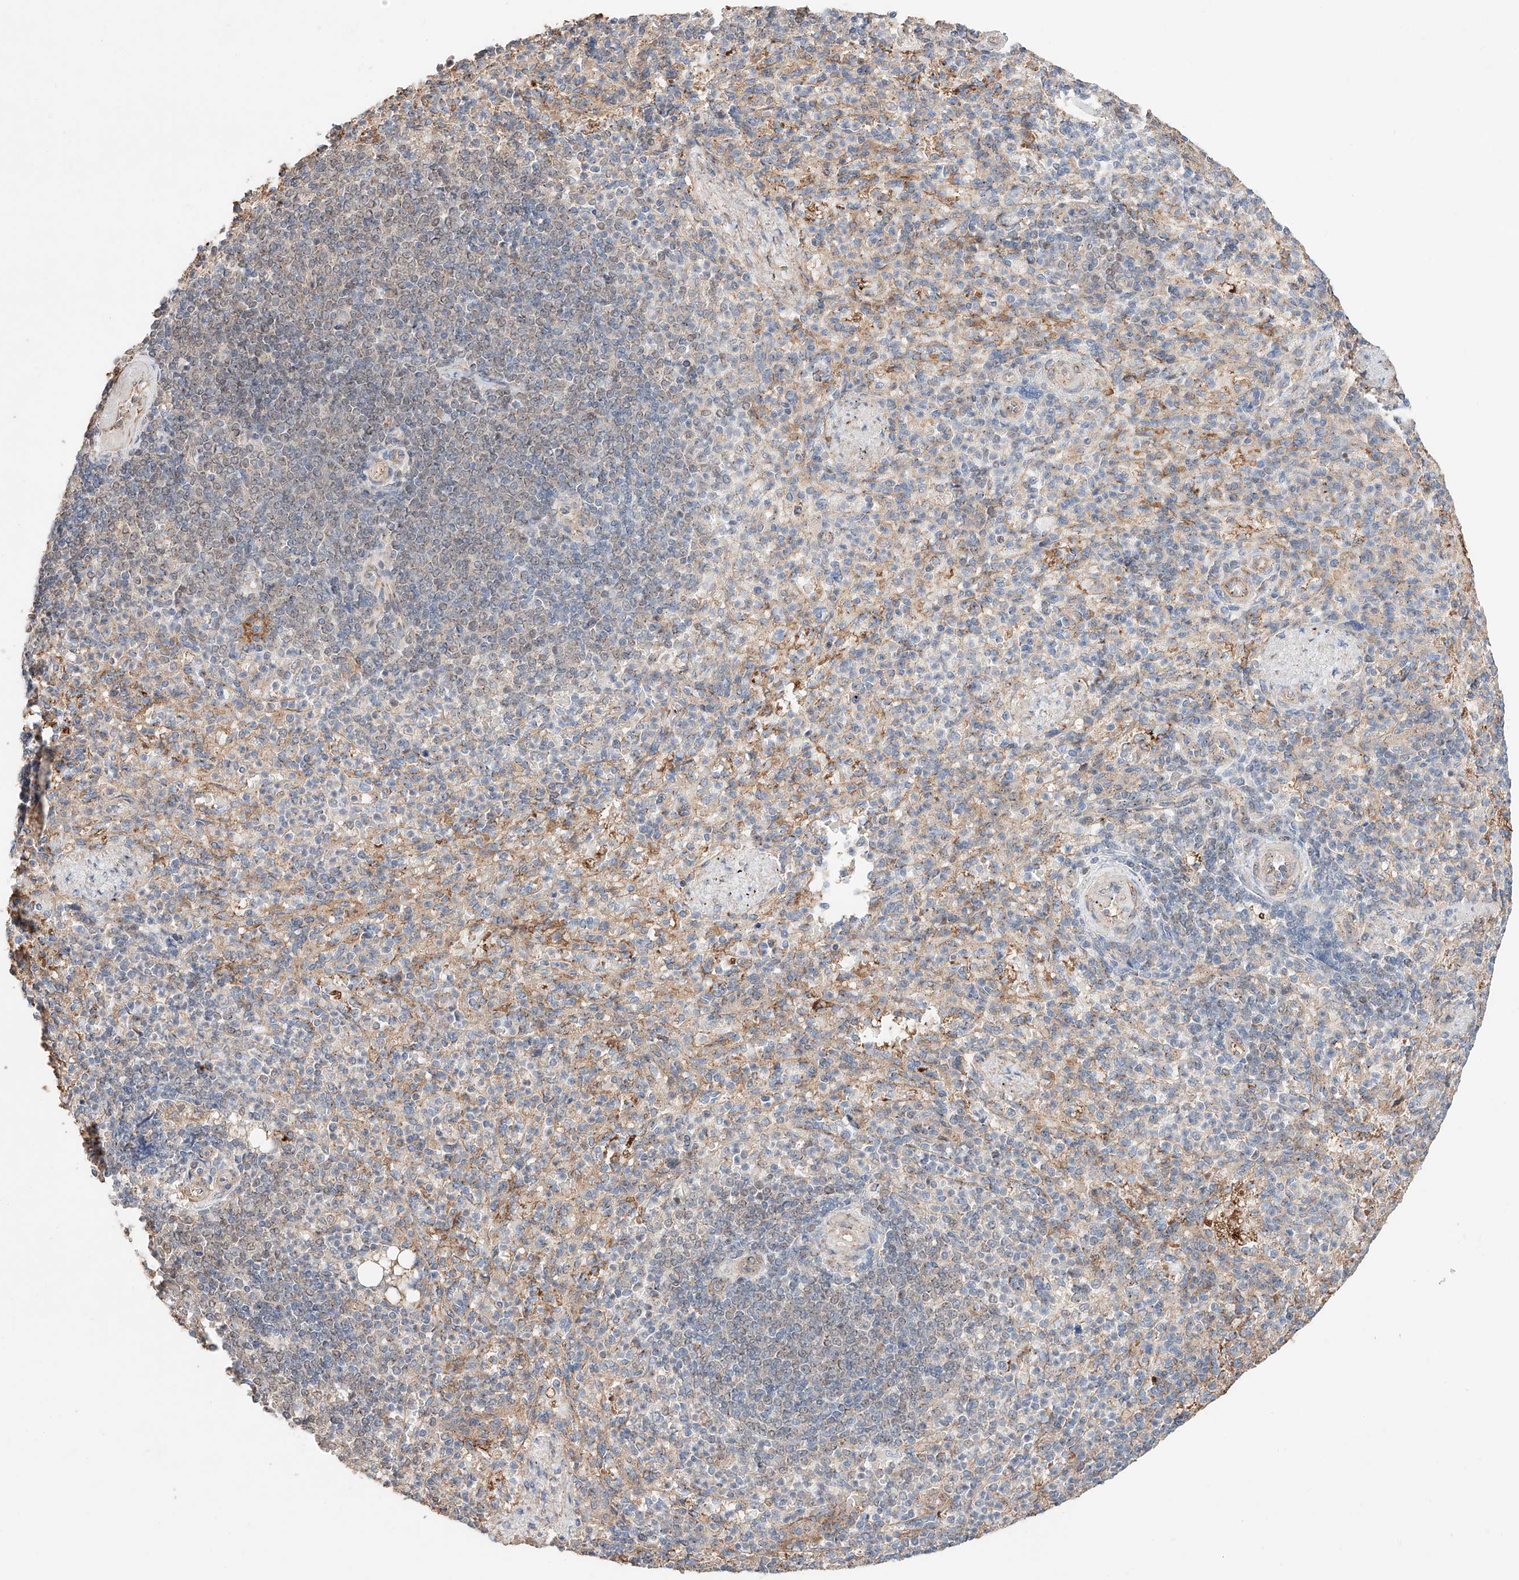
{"staining": {"intensity": "moderate", "quantity": "<25%", "location": "cytoplasmic/membranous"}, "tissue": "spleen", "cell_type": "Cells in red pulp", "image_type": "normal", "snomed": [{"axis": "morphology", "description": "Normal tissue, NOS"}, {"axis": "topography", "description": "Spleen"}], "caption": "Immunohistochemical staining of benign human spleen displays low levels of moderate cytoplasmic/membranous staining in approximately <25% of cells in red pulp.", "gene": "MOSPD1", "patient": {"sex": "female", "age": 74}}